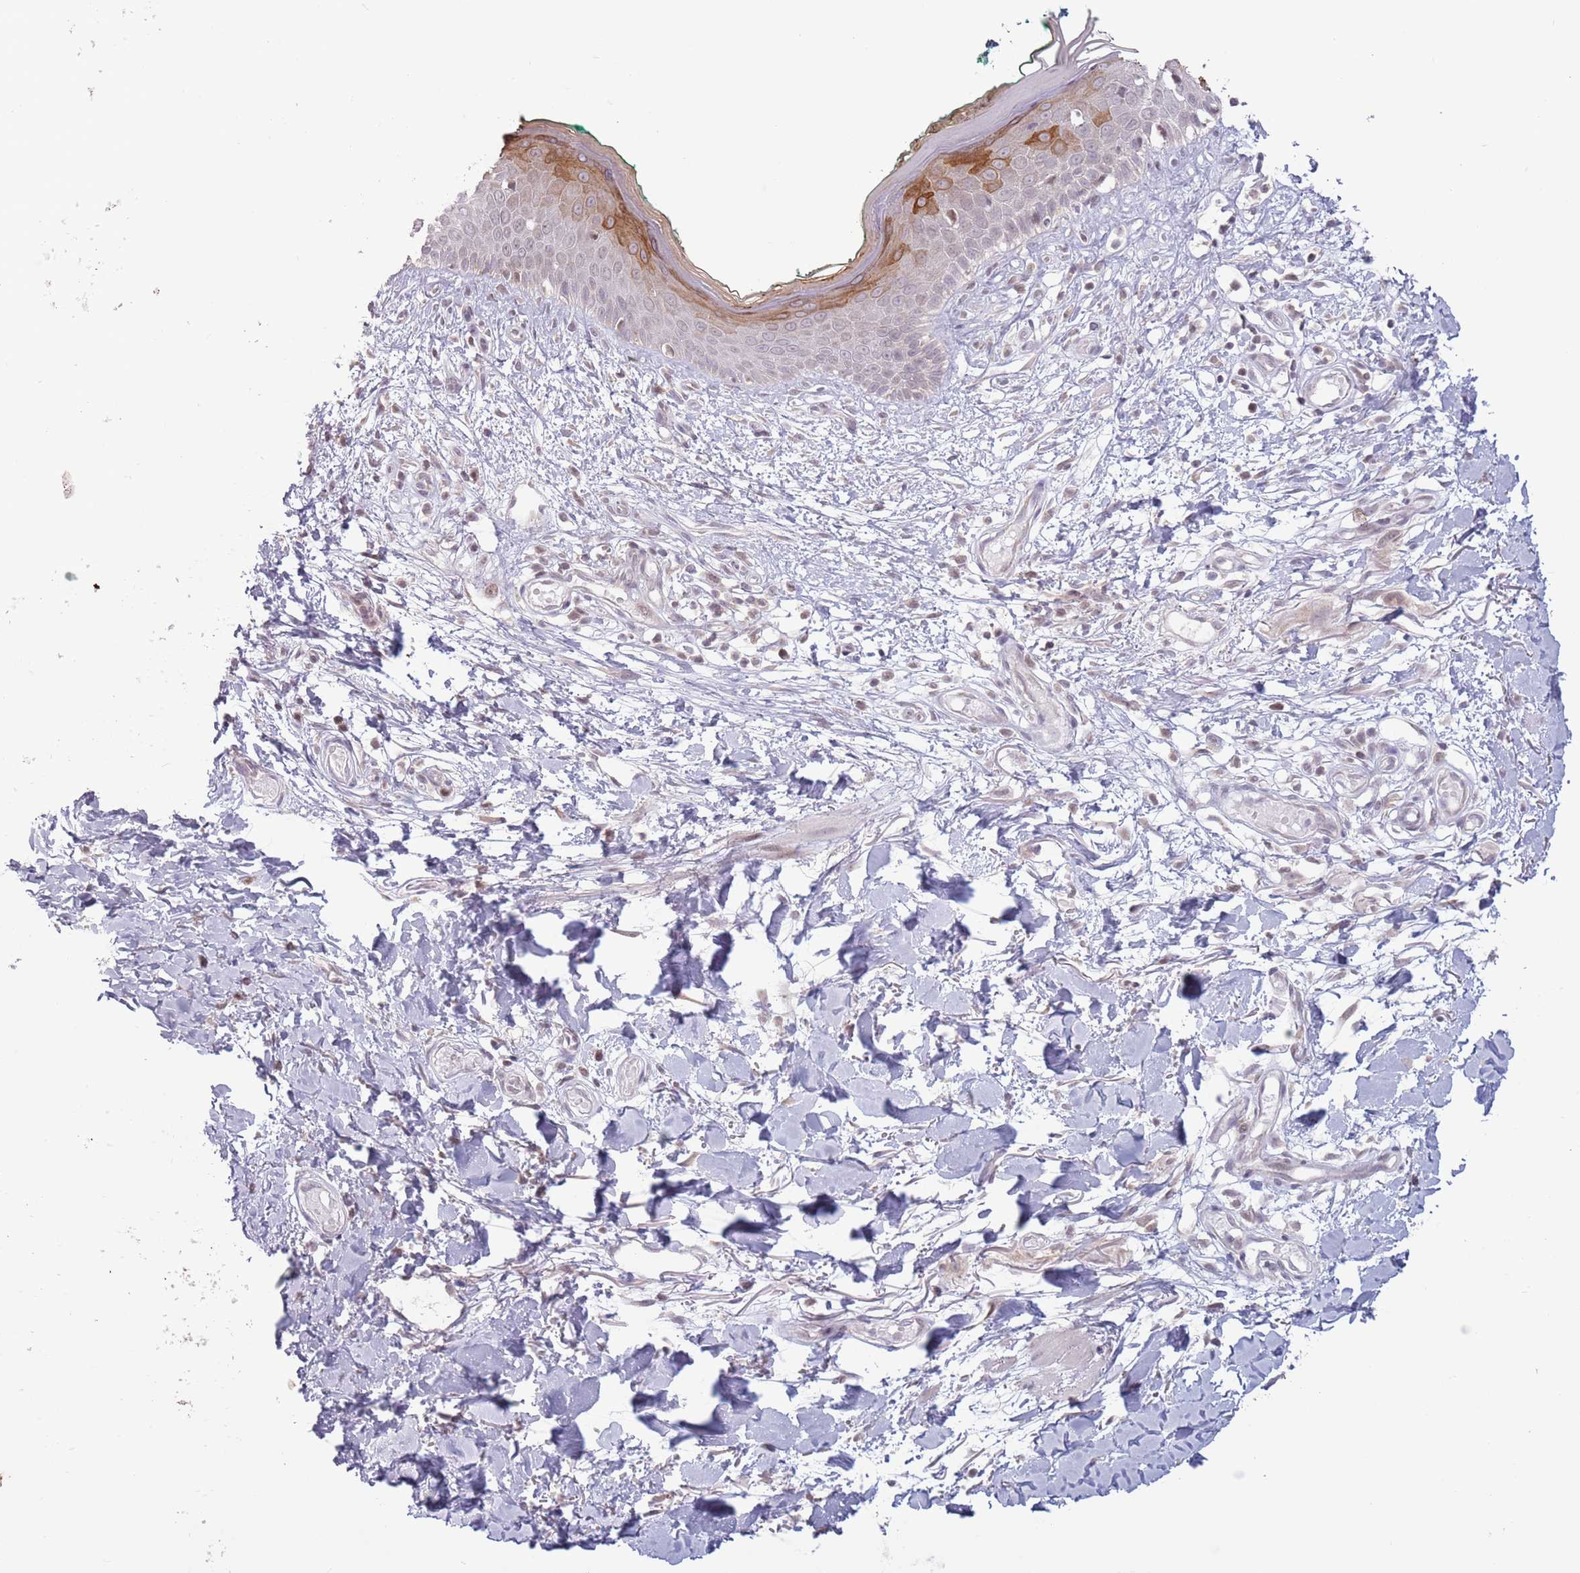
{"staining": {"intensity": "negative", "quantity": "none", "location": "none"}, "tissue": "skin", "cell_type": "Fibroblasts", "image_type": "normal", "snomed": [{"axis": "morphology", "description": "Normal tissue, NOS"}, {"axis": "morphology", "description": "Malignant melanoma, NOS"}, {"axis": "topography", "description": "Skin"}], "caption": "IHC photomicrograph of unremarkable skin: skin stained with DAB (3,3'-diaminobenzidine) displays no significant protein positivity in fibroblasts. (Immunohistochemistry (ihc), brightfield microscopy, high magnification).", "gene": "MRPL34", "patient": {"sex": "male", "age": 62}}